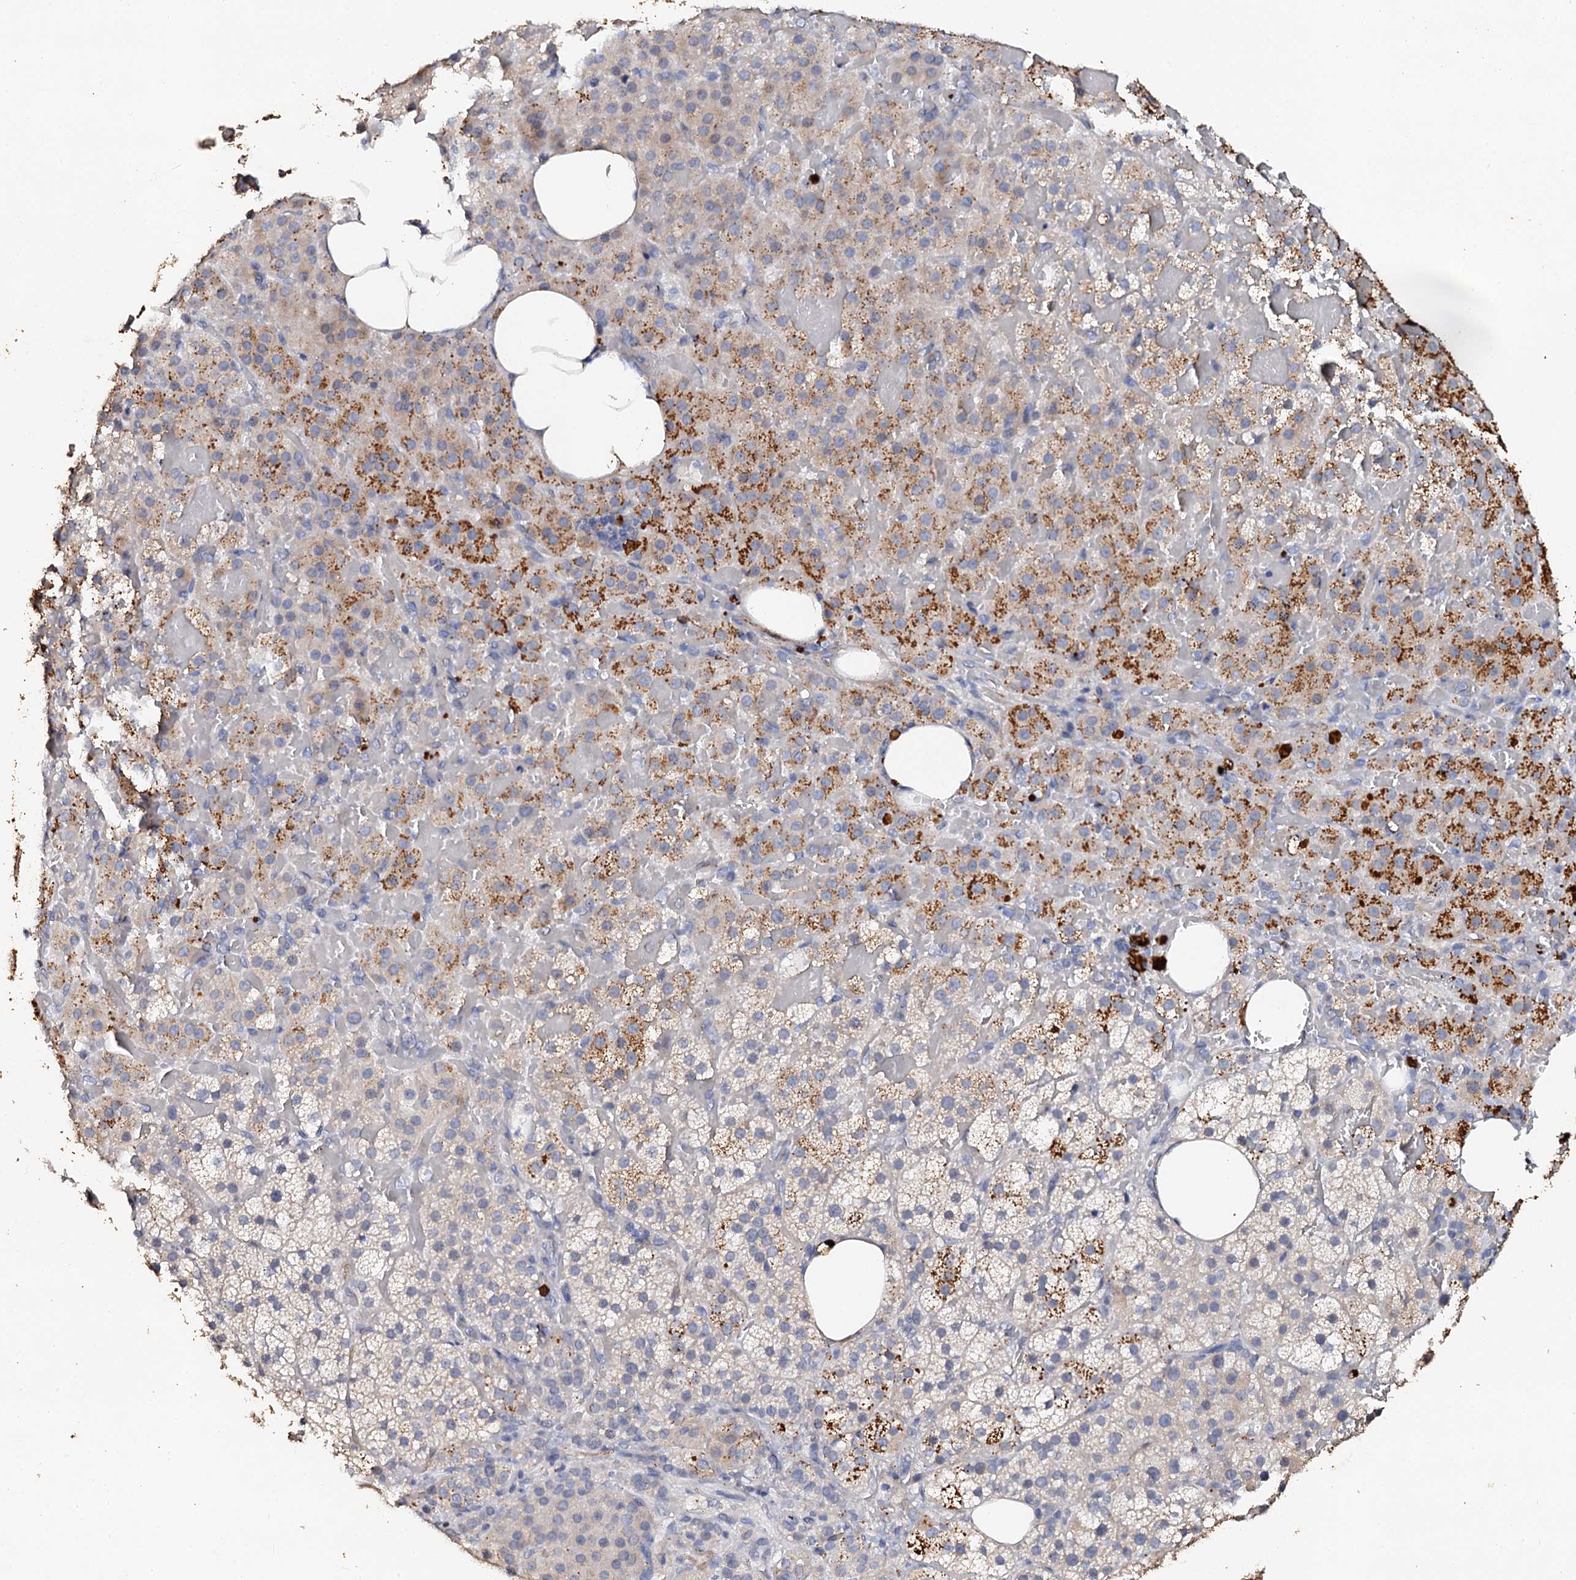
{"staining": {"intensity": "moderate", "quantity": "<25%", "location": "cytoplasmic/membranous"}, "tissue": "adrenal gland", "cell_type": "Glandular cells", "image_type": "normal", "snomed": [{"axis": "morphology", "description": "Normal tissue, NOS"}, {"axis": "topography", "description": "Adrenal gland"}], "caption": "An image of adrenal gland stained for a protein reveals moderate cytoplasmic/membranous brown staining in glandular cells. The staining was performed using DAB, with brown indicating positive protein expression. Nuclei are stained blue with hematoxylin.", "gene": "VPS36", "patient": {"sex": "female", "age": 59}}